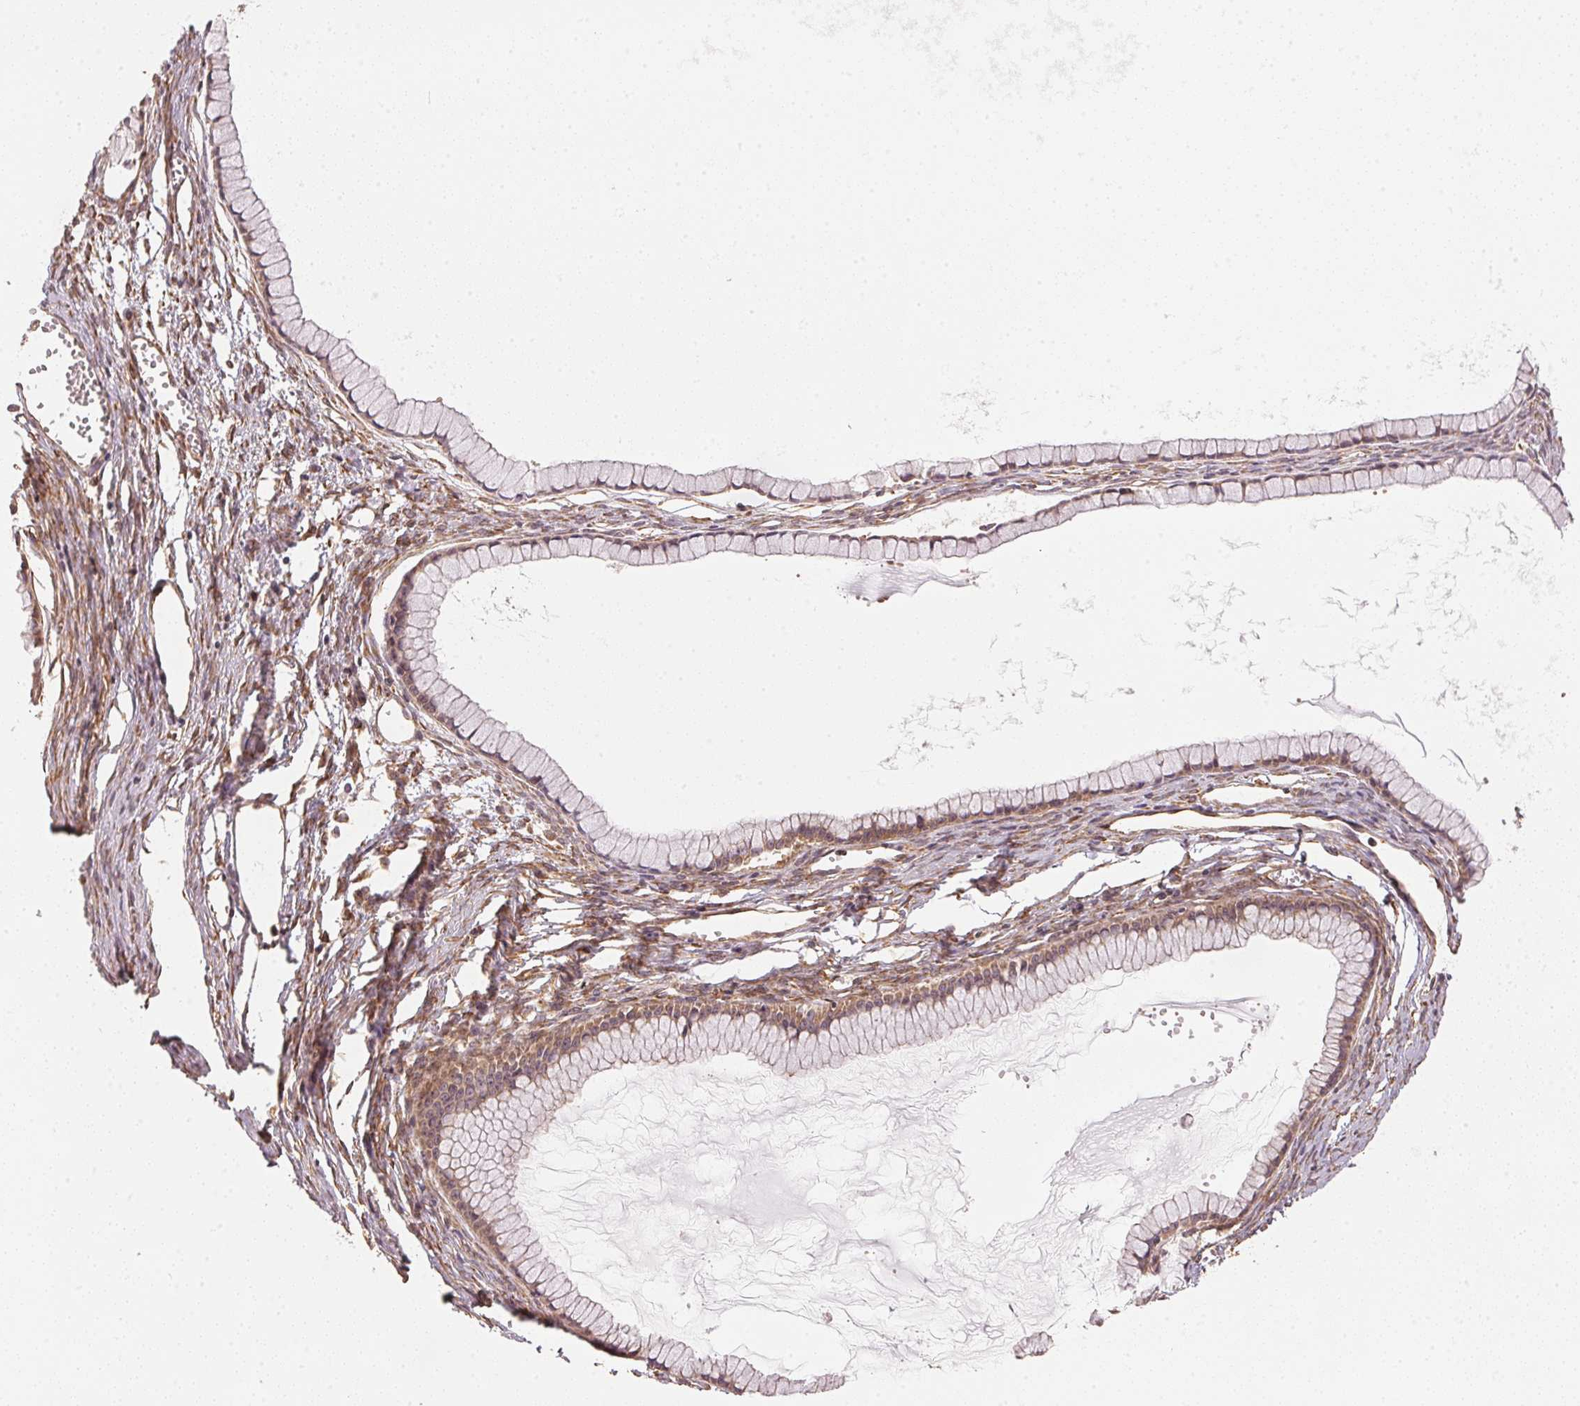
{"staining": {"intensity": "weak", "quantity": ">75%", "location": "cytoplasmic/membranous"}, "tissue": "ovarian cancer", "cell_type": "Tumor cells", "image_type": "cancer", "snomed": [{"axis": "morphology", "description": "Cystadenocarcinoma, mucinous, NOS"}, {"axis": "topography", "description": "Ovary"}], "caption": "Ovarian cancer tissue reveals weak cytoplasmic/membranous positivity in about >75% of tumor cells", "gene": "STRN4", "patient": {"sex": "female", "age": 41}}